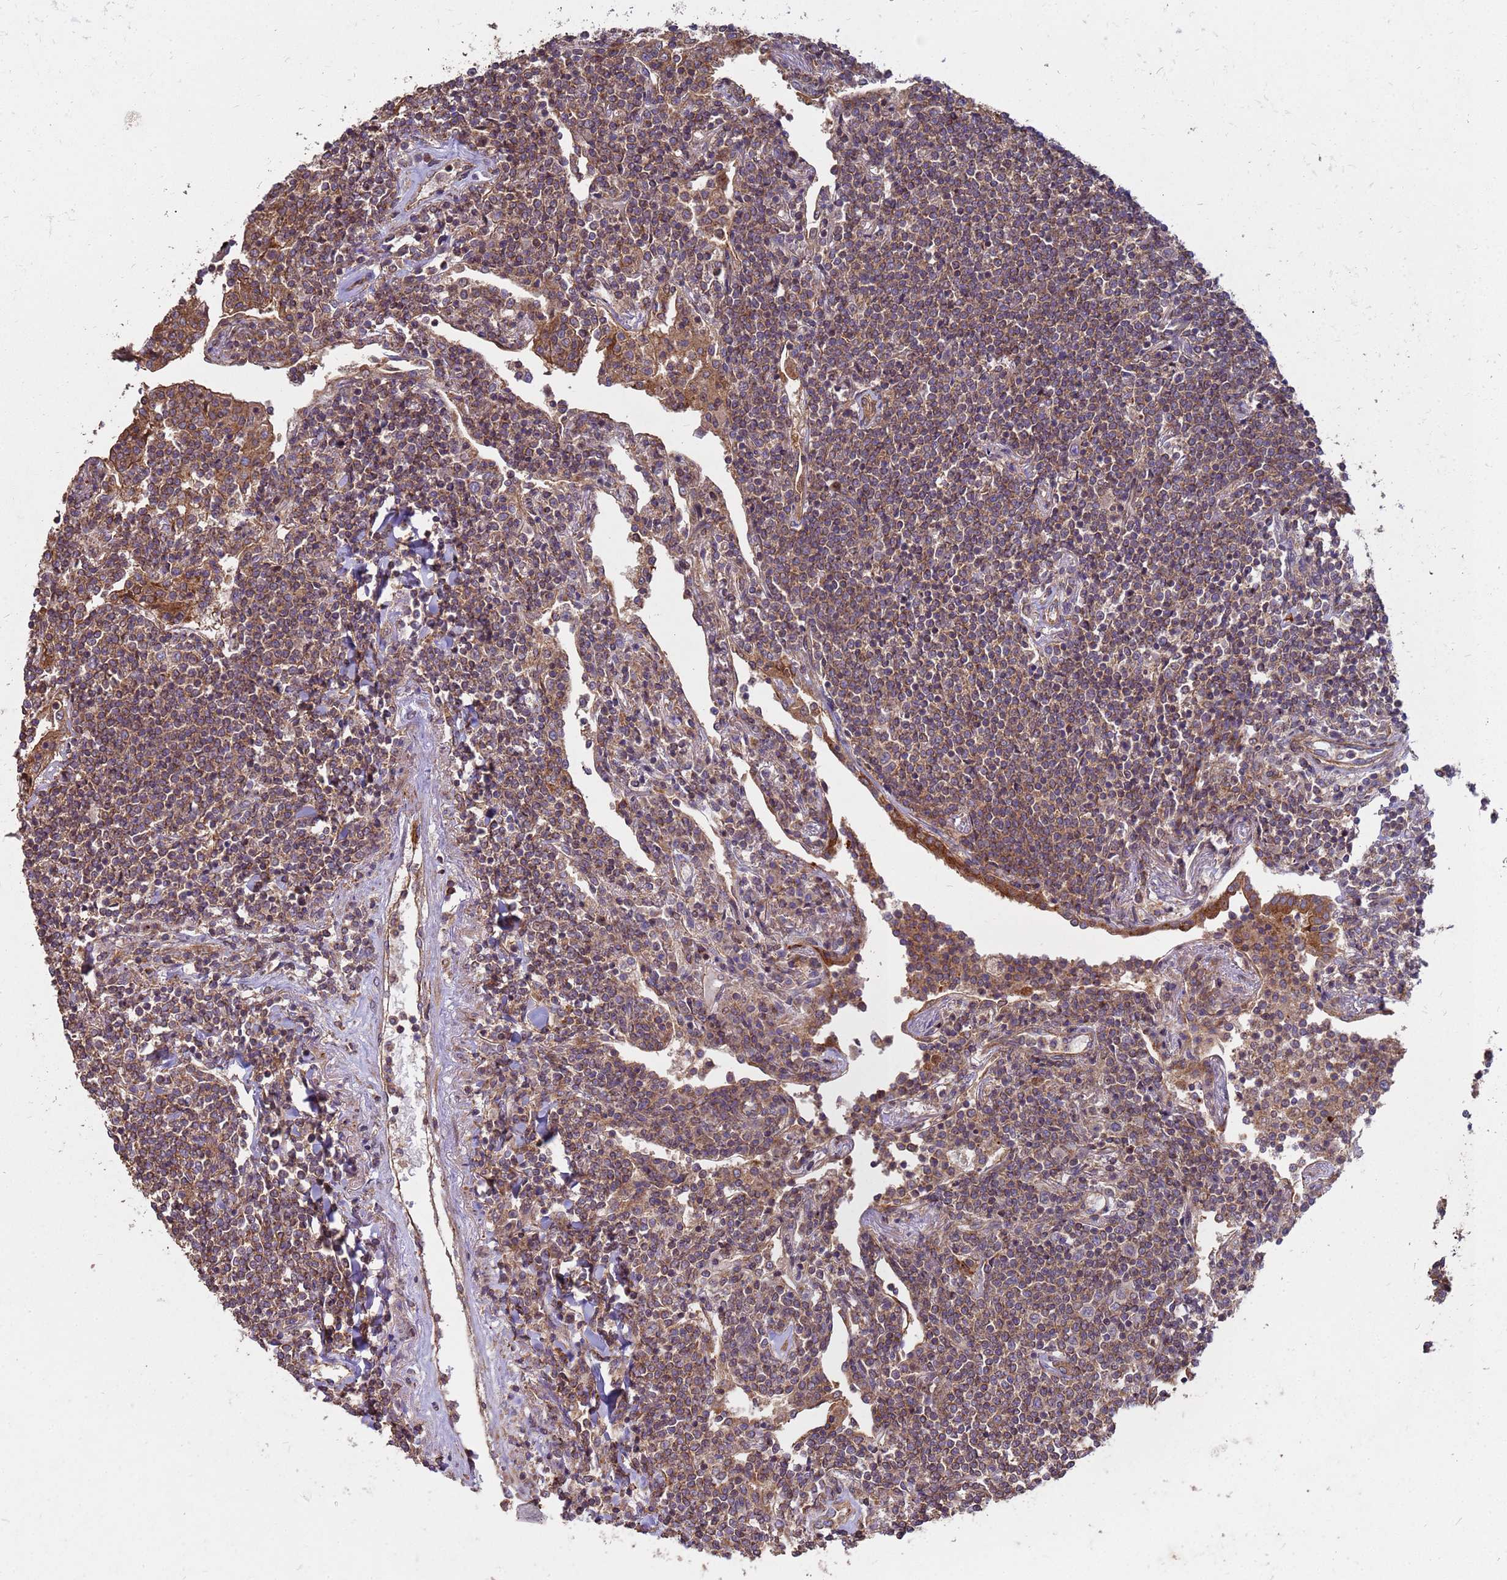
{"staining": {"intensity": "moderate", "quantity": ">75%", "location": "cytoplasmic/membranous"}, "tissue": "lymphoma", "cell_type": "Tumor cells", "image_type": "cancer", "snomed": [{"axis": "morphology", "description": "Malignant lymphoma, non-Hodgkin's type, Low grade"}, {"axis": "topography", "description": "Lung"}], "caption": "Immunohistochemistry (IHC) staining of lymphoma, which demonstrates medium levels of moderate cytoplasmic/membranous staining in about >75% of tumor cells indicating moderate cytoplasmic/membranous protein expression. The staining was performed using DAB (brown) for protein detection and nuclei were counterstained in hematoxylin (blue).", "gene": "CDC34", "patient": {"sex": "female", "age": 71}}